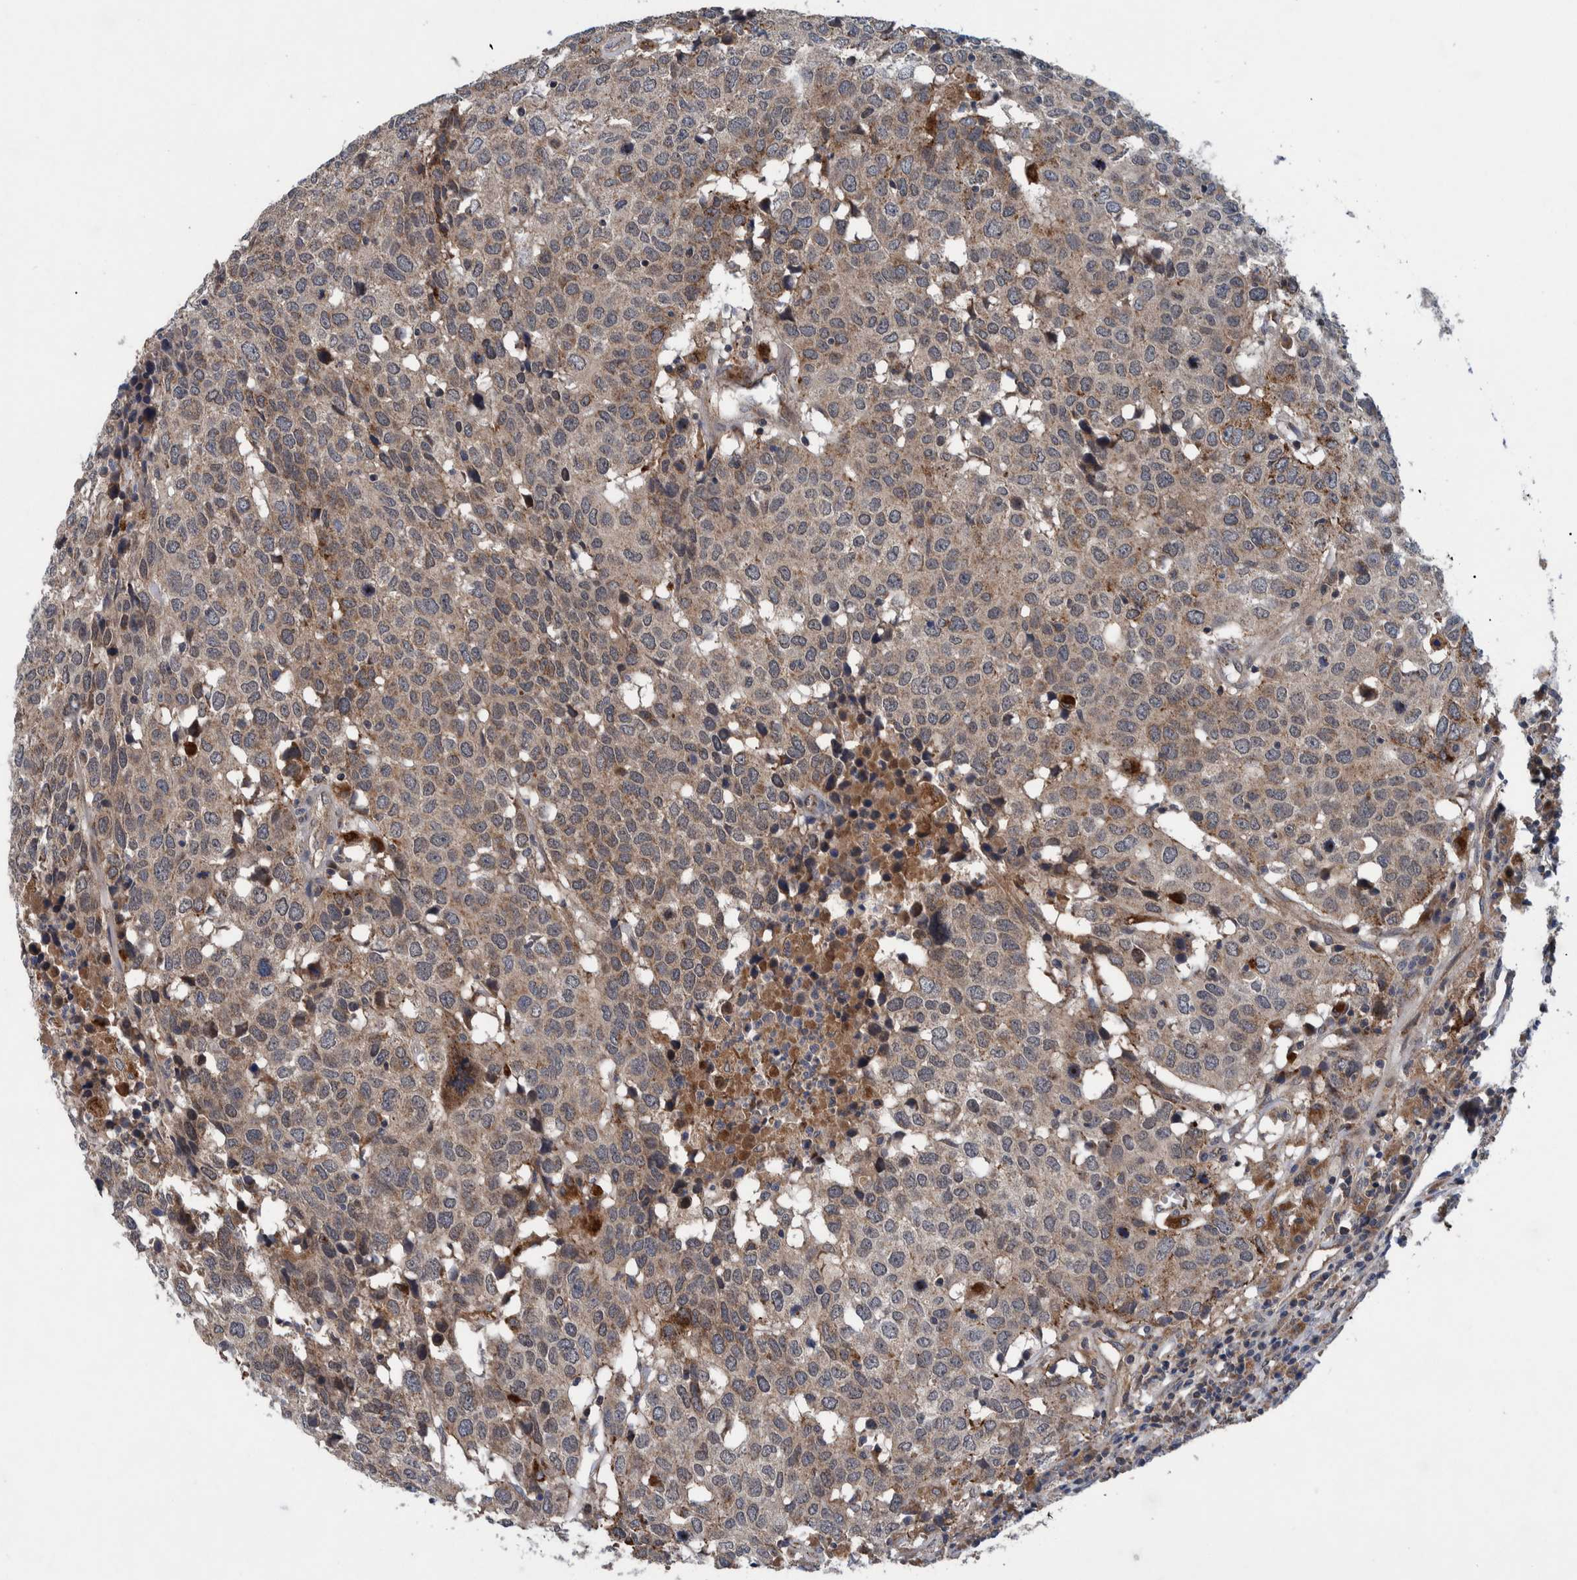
{"staining": {"intensity": "weak", "quantity": ">75%", "location": "cytoplasmic/membranous"}, "tissue": "head and neck cancer", "cell_type": "Tumor cells", "image_type": "cancer", "snomed": [{"axis": "morphology", "description": "Squamous cell carcinoma, NOS"}, {"axis": "topography", "description": "Head-Neck"}], "caption": "The image displays staining of squamous cell carcinoma (head and neck), revealing weak cytoplasmic/membranous protein expression (brown color) within tumor cells.", "gene": "ITIH3", "patient": {"sex": "male", "age": 66}}